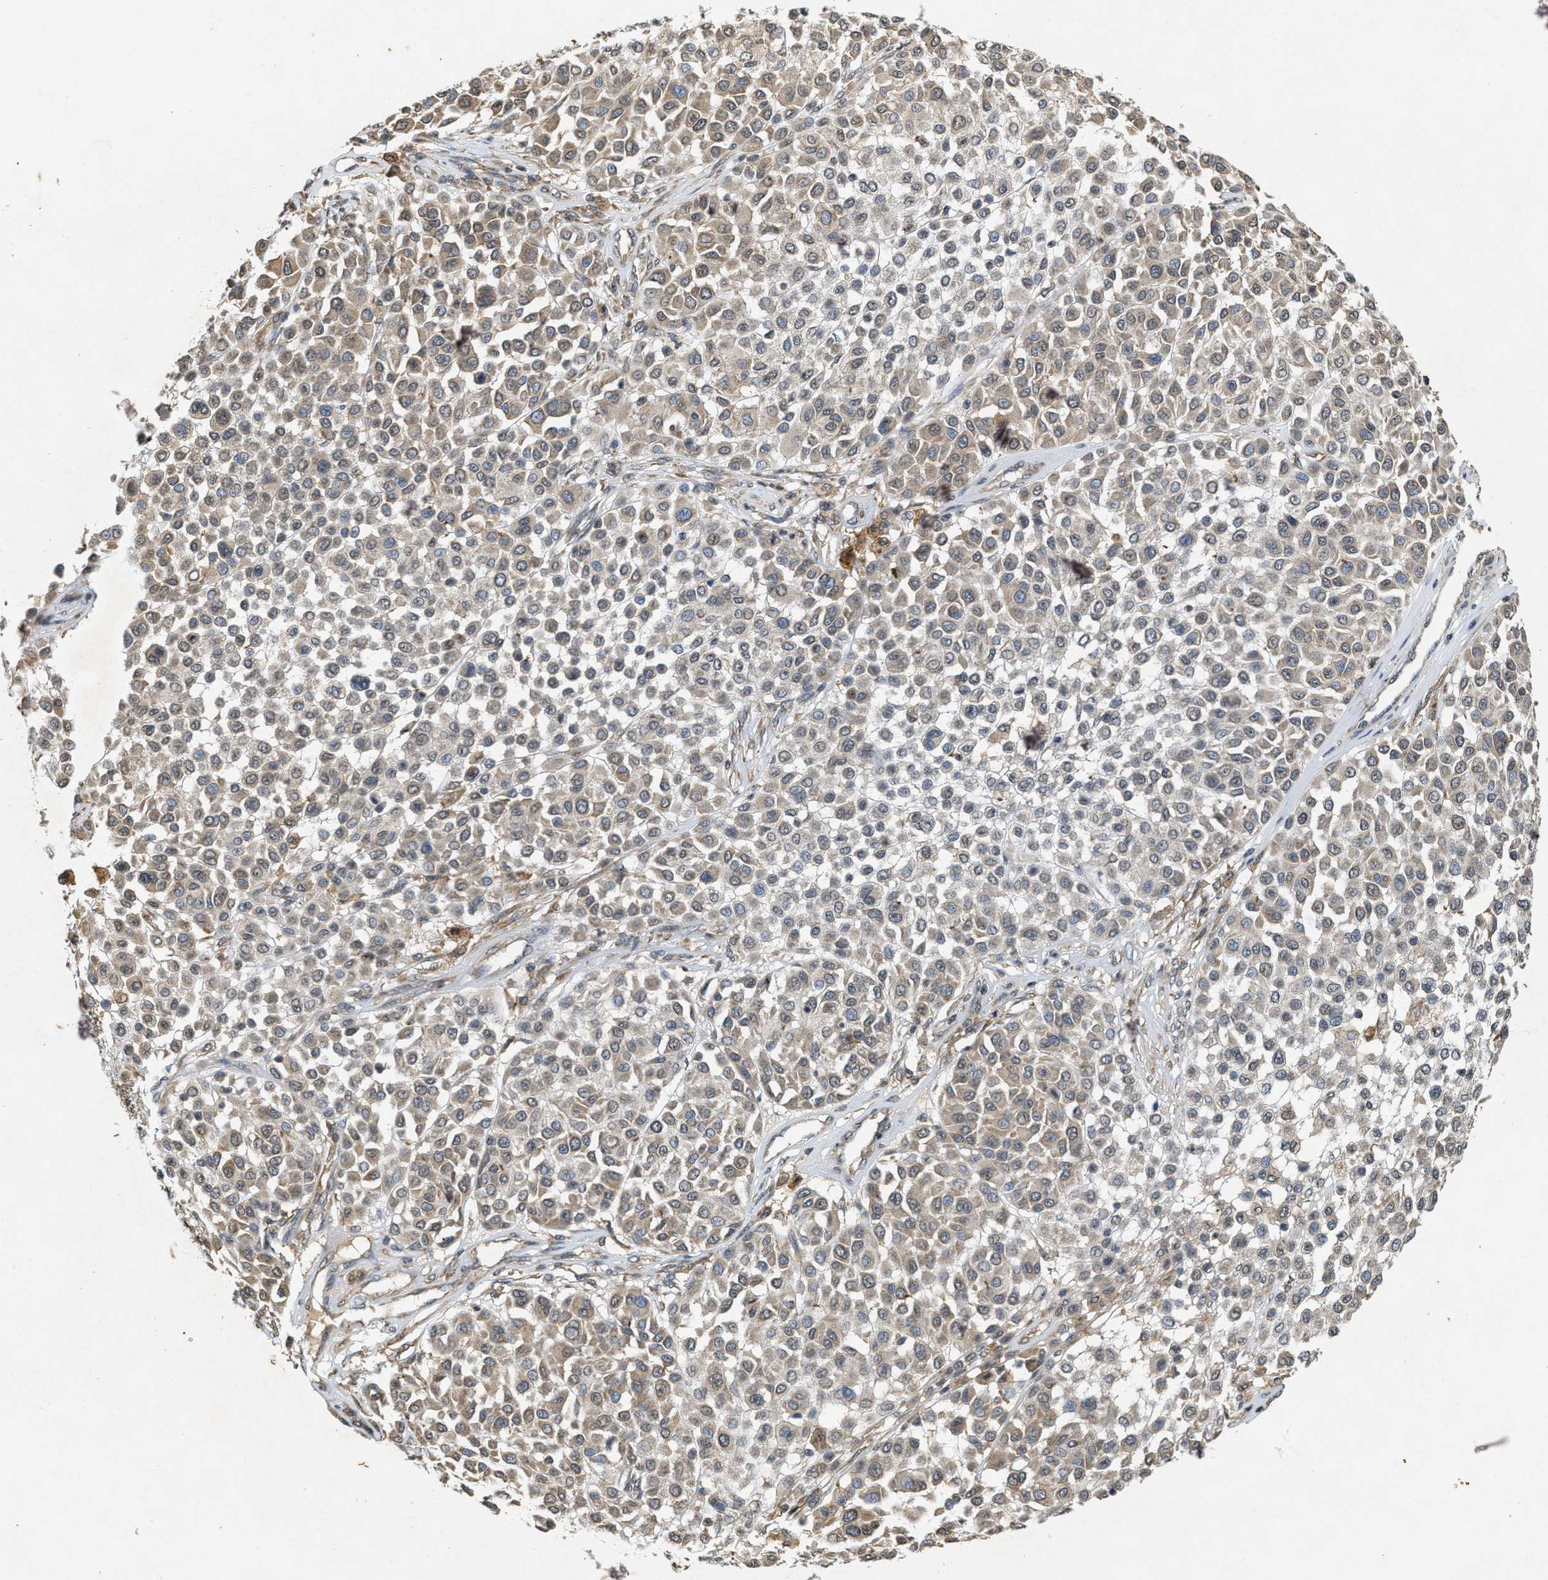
{"staining": {"intensity": "weak", "quantity": ">75%", "location": "cytoplasmic/membranous"}, "tissue": "melanoma", "cell_type": "Tumor cells", "image_type": "cancer", "snomed": [{"axis": "morphology", "description": "Malignant melanoma, Metastatic site"}, {"axis": "topography", "description": "Soft tissue"}], "caption": "The micrograph displays immunohistochemical staining of melanoma. There is weak cytoplasmic/membranous staining is identified in about >75% of tumor cells.", "gene": "KIF21A", "patient": {"sex": "male", "age": 41}}